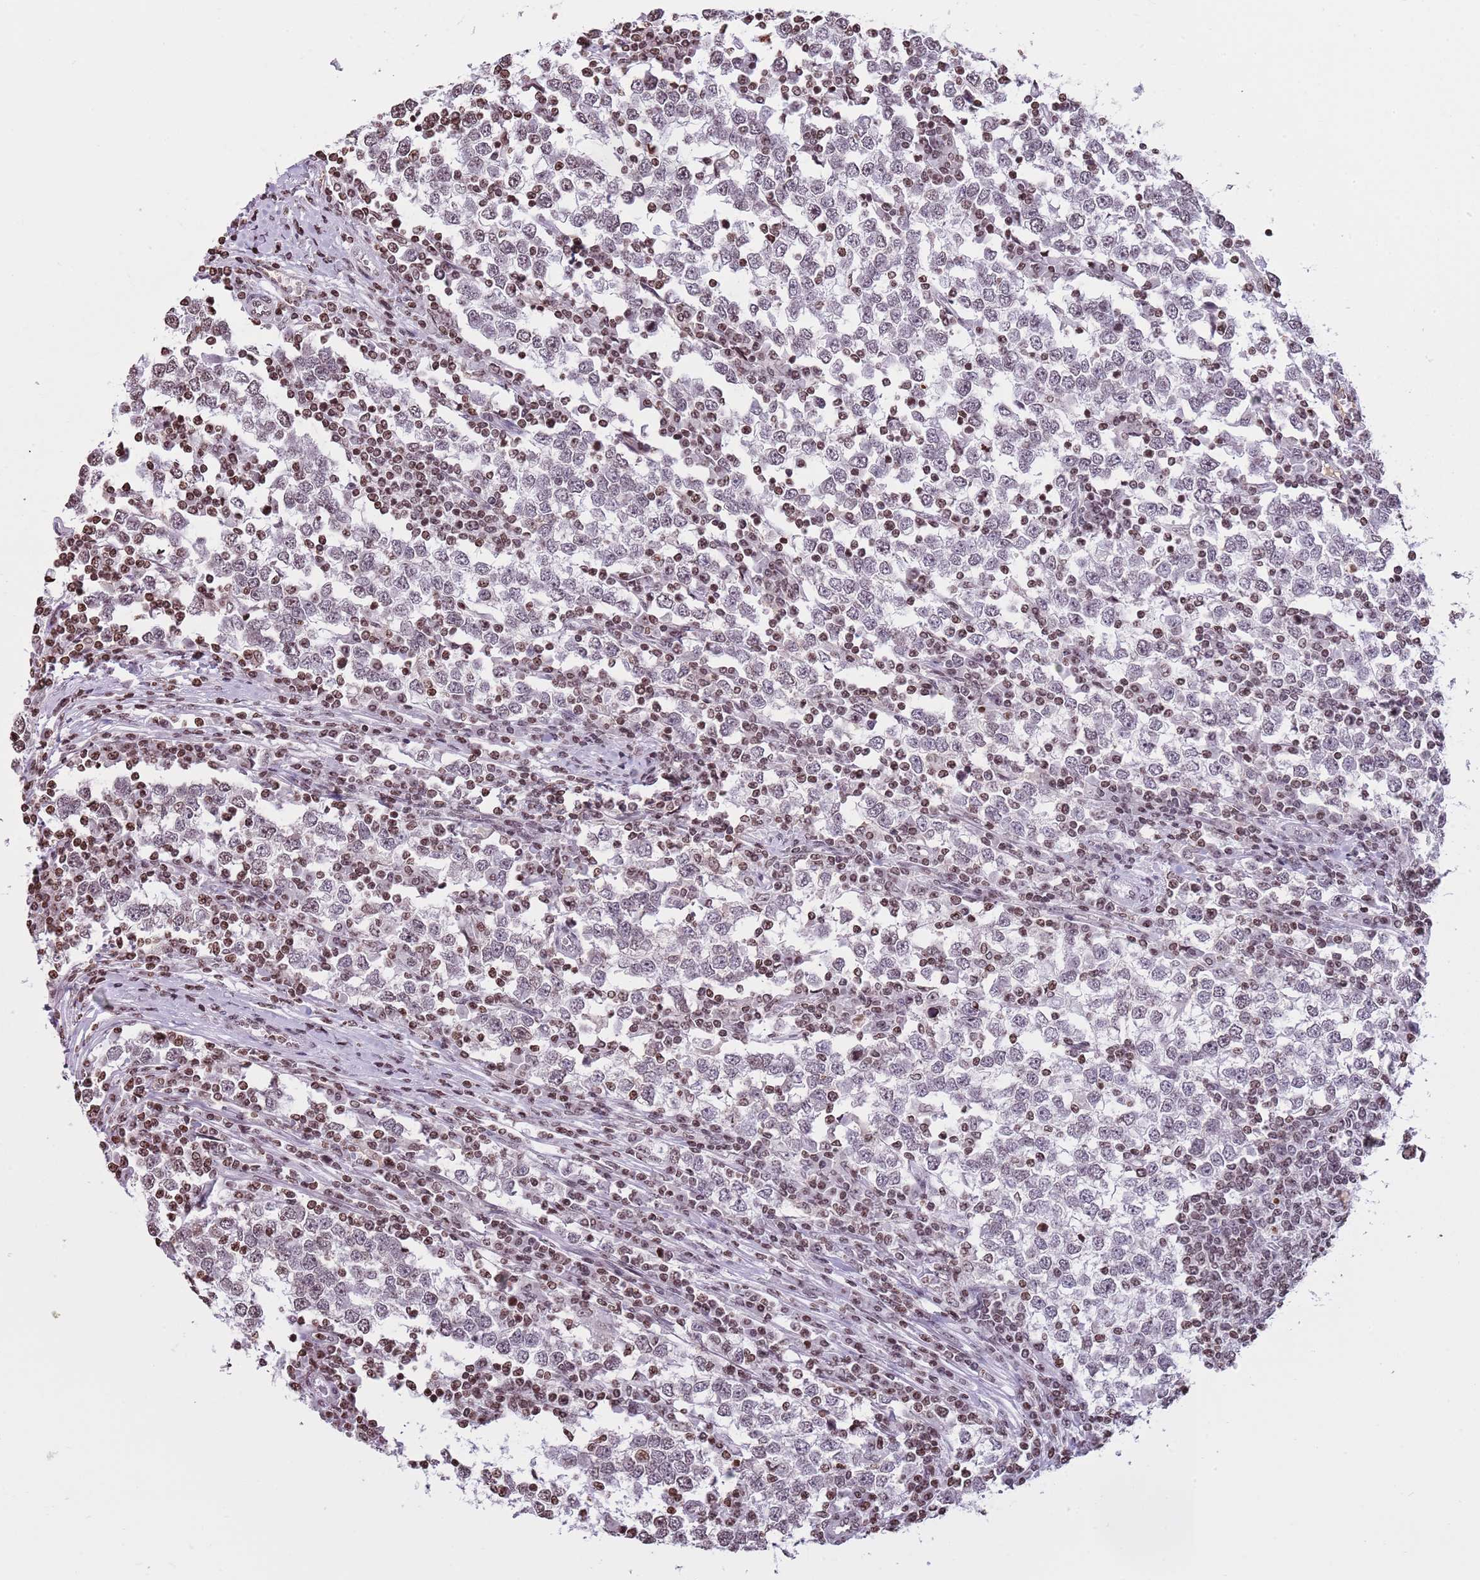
{"staining": {"intensity": "weak", "quantity": "25%-75%", "location": "nuclear"}, "tissue": "testis cancer", "cell_type": "Tumor cells", "image_type": "cancer", "snomed": [{"axis": "morphology", "description": "Seminoma, NOS"}, {"axis": "topography", "description": "Testis"}], "caption": "Human testis cancer stained for a protein (brown) exhibits weak nuclear positive positivity in about 25%-75% of tumor cells.", "gene": "KPNA3", "patient": {"sex": "male", "age": 65}}